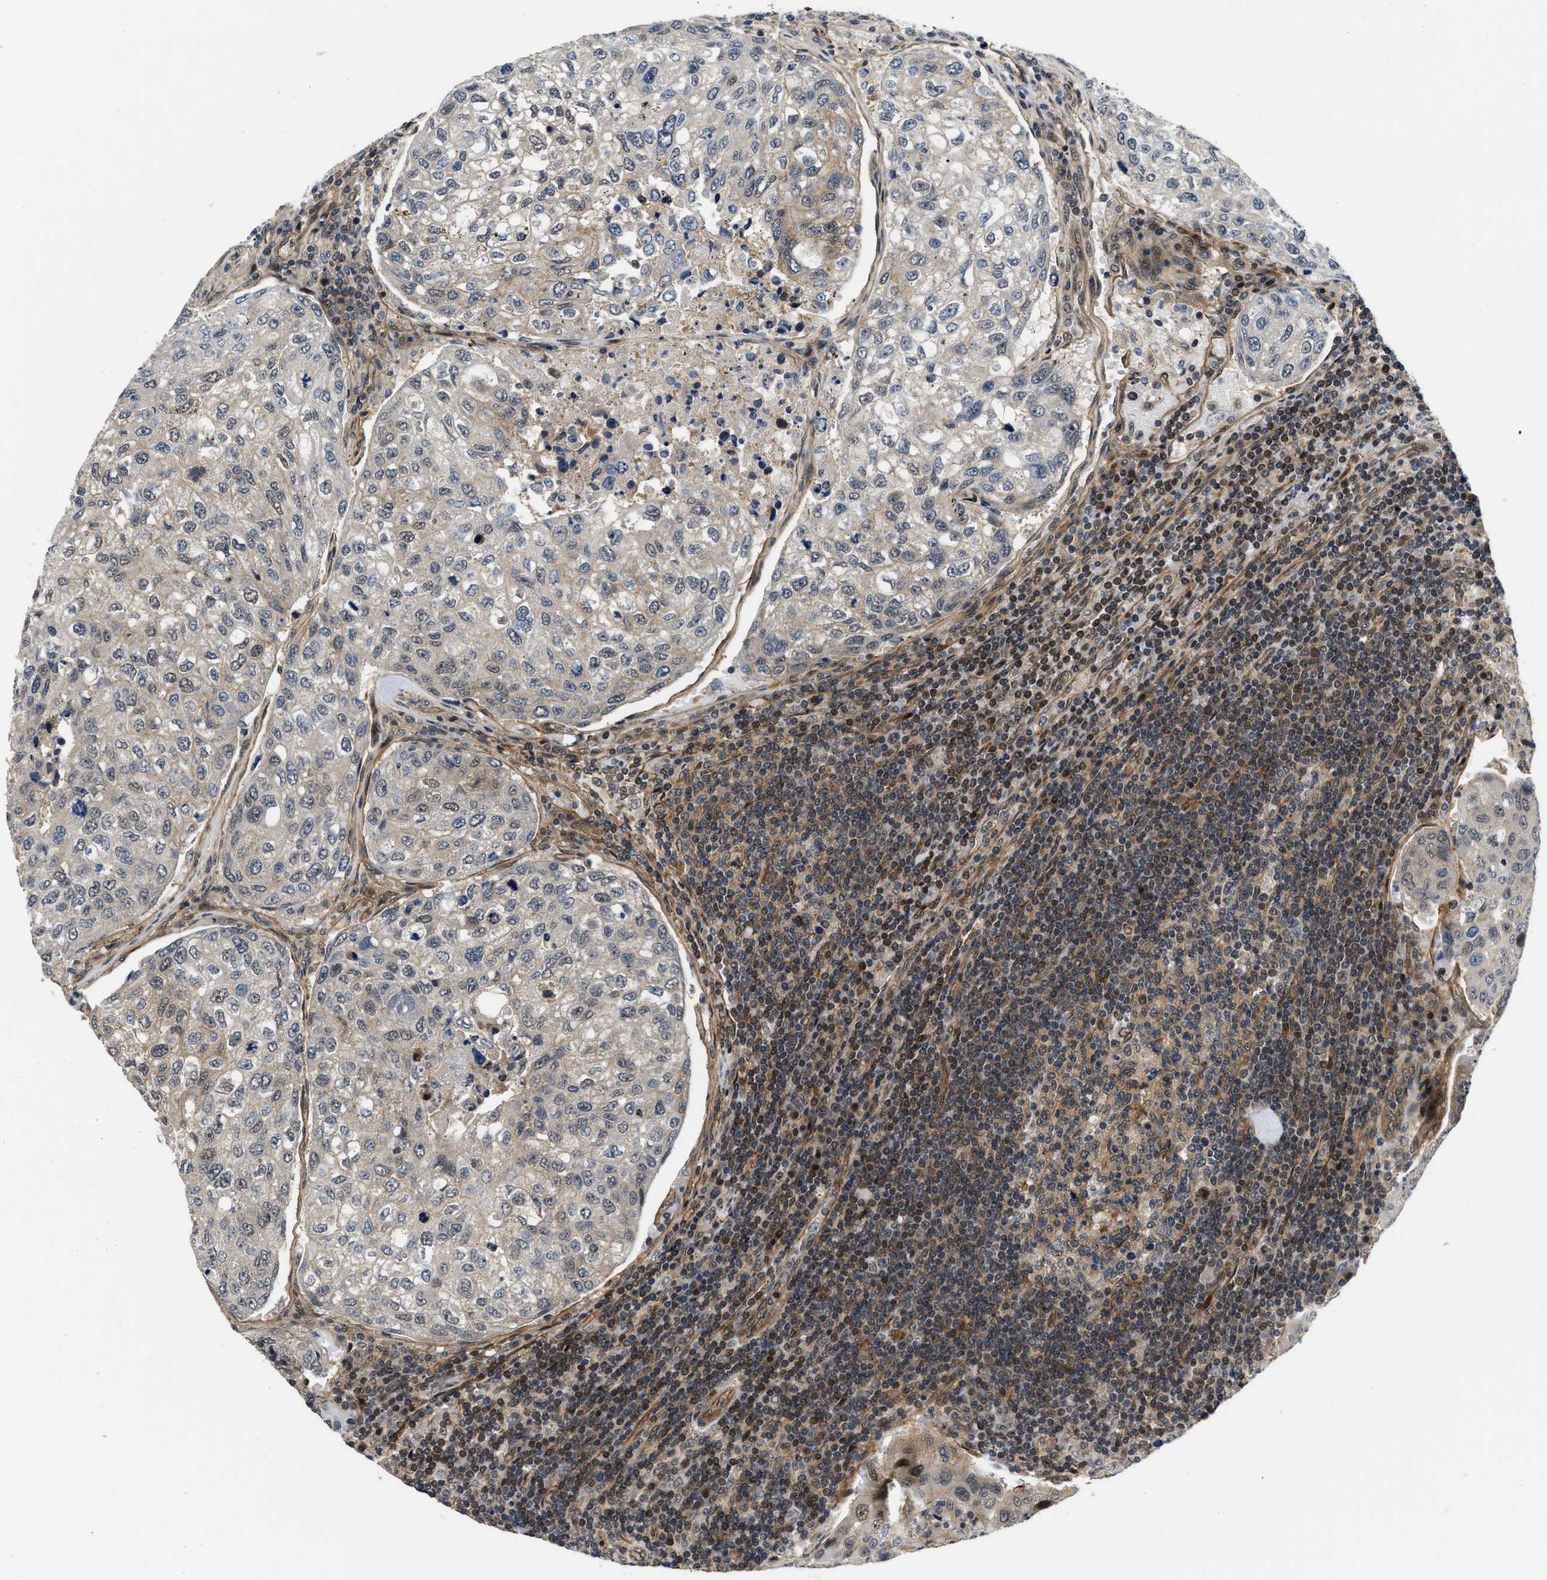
{"staining": {"intensity": "negative", "quantity": "none", "location": "none"}, "tissue": "urothelial cancer", "cell_type": "Tumor cells", "image_type": "cancer", "snomed": [{"axis": "morphology", "description": "Urothelial carcinoma, High grade"}, {"axis": "topography", "description": "Lymph node"}, {"axis": "topography", "description": "Urinary bladder"}], "caption": "Urothelial carcinoma (high-grade) stained for a protein using IHC displays no positivity tumor cells.", "gene": "COPS2", "patient": {"sex": "male", "age": 51}}